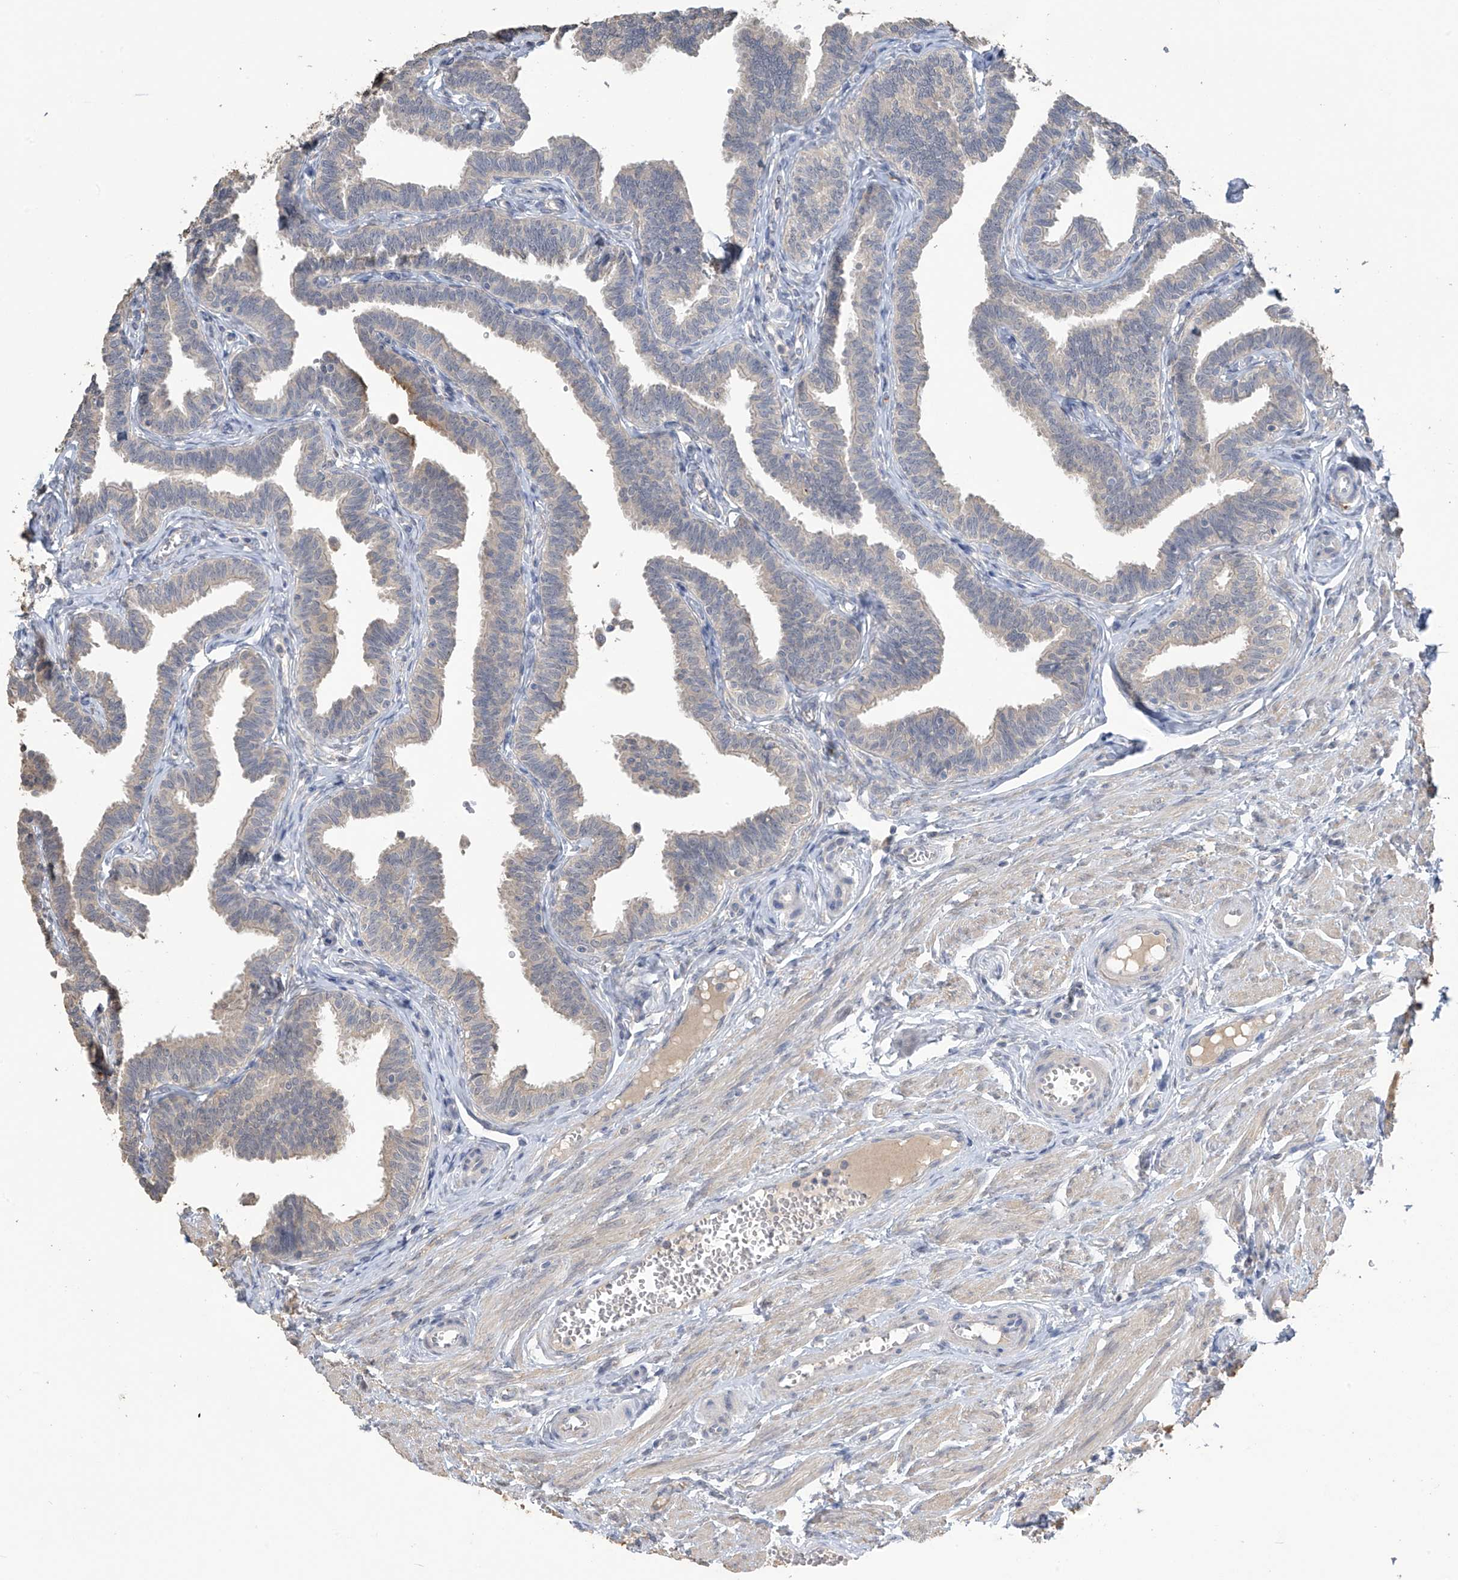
{"staining": {"intensity": "weak", "quantity": "<25%", "location": "cytoplasmic/membranous"}, "tissue": "fallopian tube", "cell_type": "Glandular cells", "image_type": "normal", "snomed": [{"axis": "morphology", "description": "Normal tissue, NOS"}, {"axis": "topography", "description": "Fallopian tube"}, {"axis": "topography", "description": "Ovary"}], "caption": "The IHC photomicrograph has no significant staining in glandular cells of fallopian tube. (Stains: DAB immunohistochemistry with hematoxylin counter stain, Microscopy: brightfield microscopy at high magnification).", "gene": "SLFN14", "patient": {"sex": "female", "age": 23}}